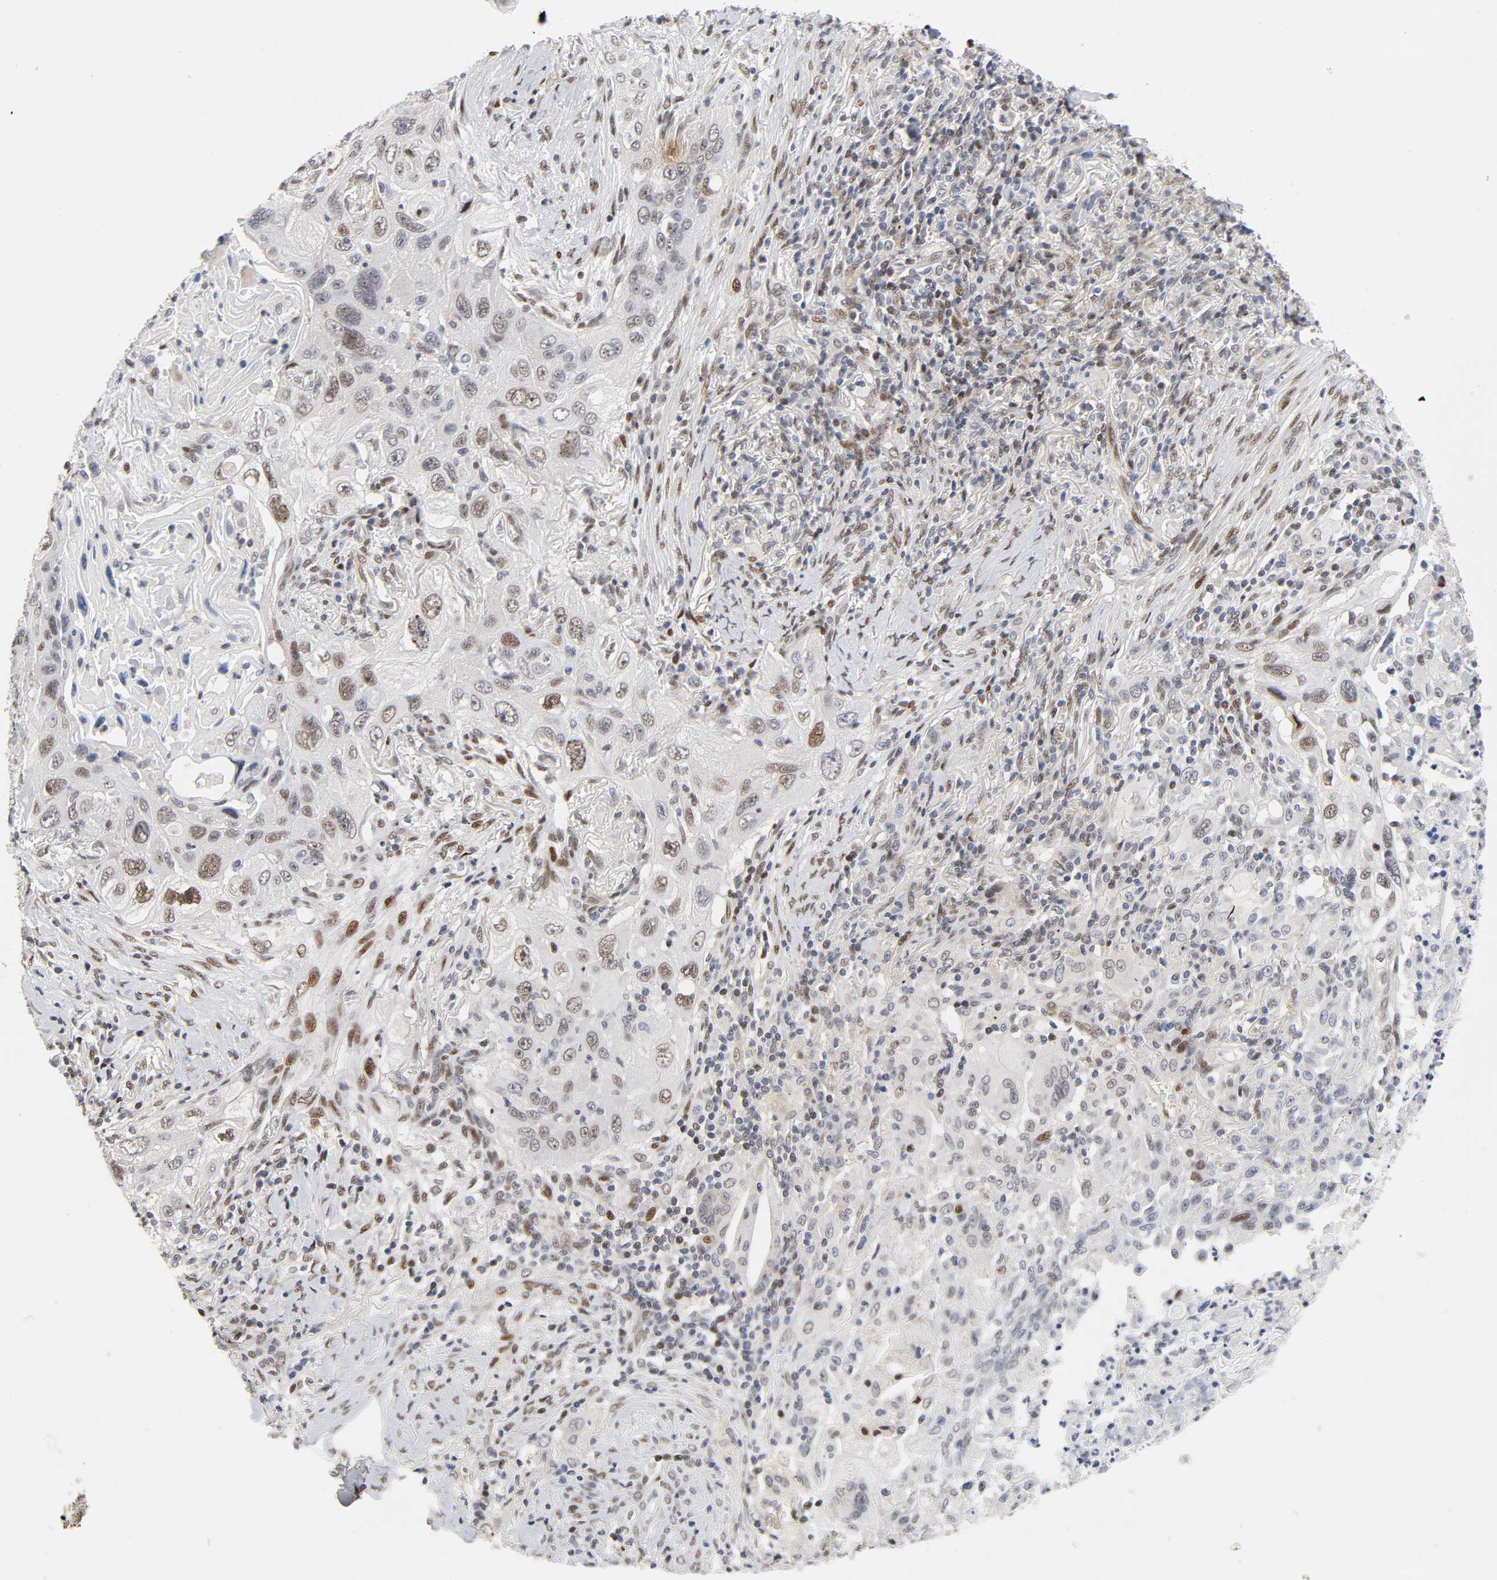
{"staining": {"intensity": "weak", "quantity": "<25%", "location": "nuclear"}, "tissue": "lung cancer", "cell_type": "Tumor cells", "image_type": "cancer", "snomed": [{"axis": "morphology", "description": "Squamous cell carcinoma, NOS"}, {"axis": "topography", "description": "Lung"}], "caption": "An immunohistochemistry micrograph of squamous cell carcinoma (lung) is shown. There is no staining in tumor cells of squamous cell carcinoma (lung). The staining is performed using DAB (3,3'-diaminobenzidine) brown chromogen with nuclei counter-stained in using hematoxylin.", "gene": "STK38", "patient": {"sex": "female", "age": 67}}